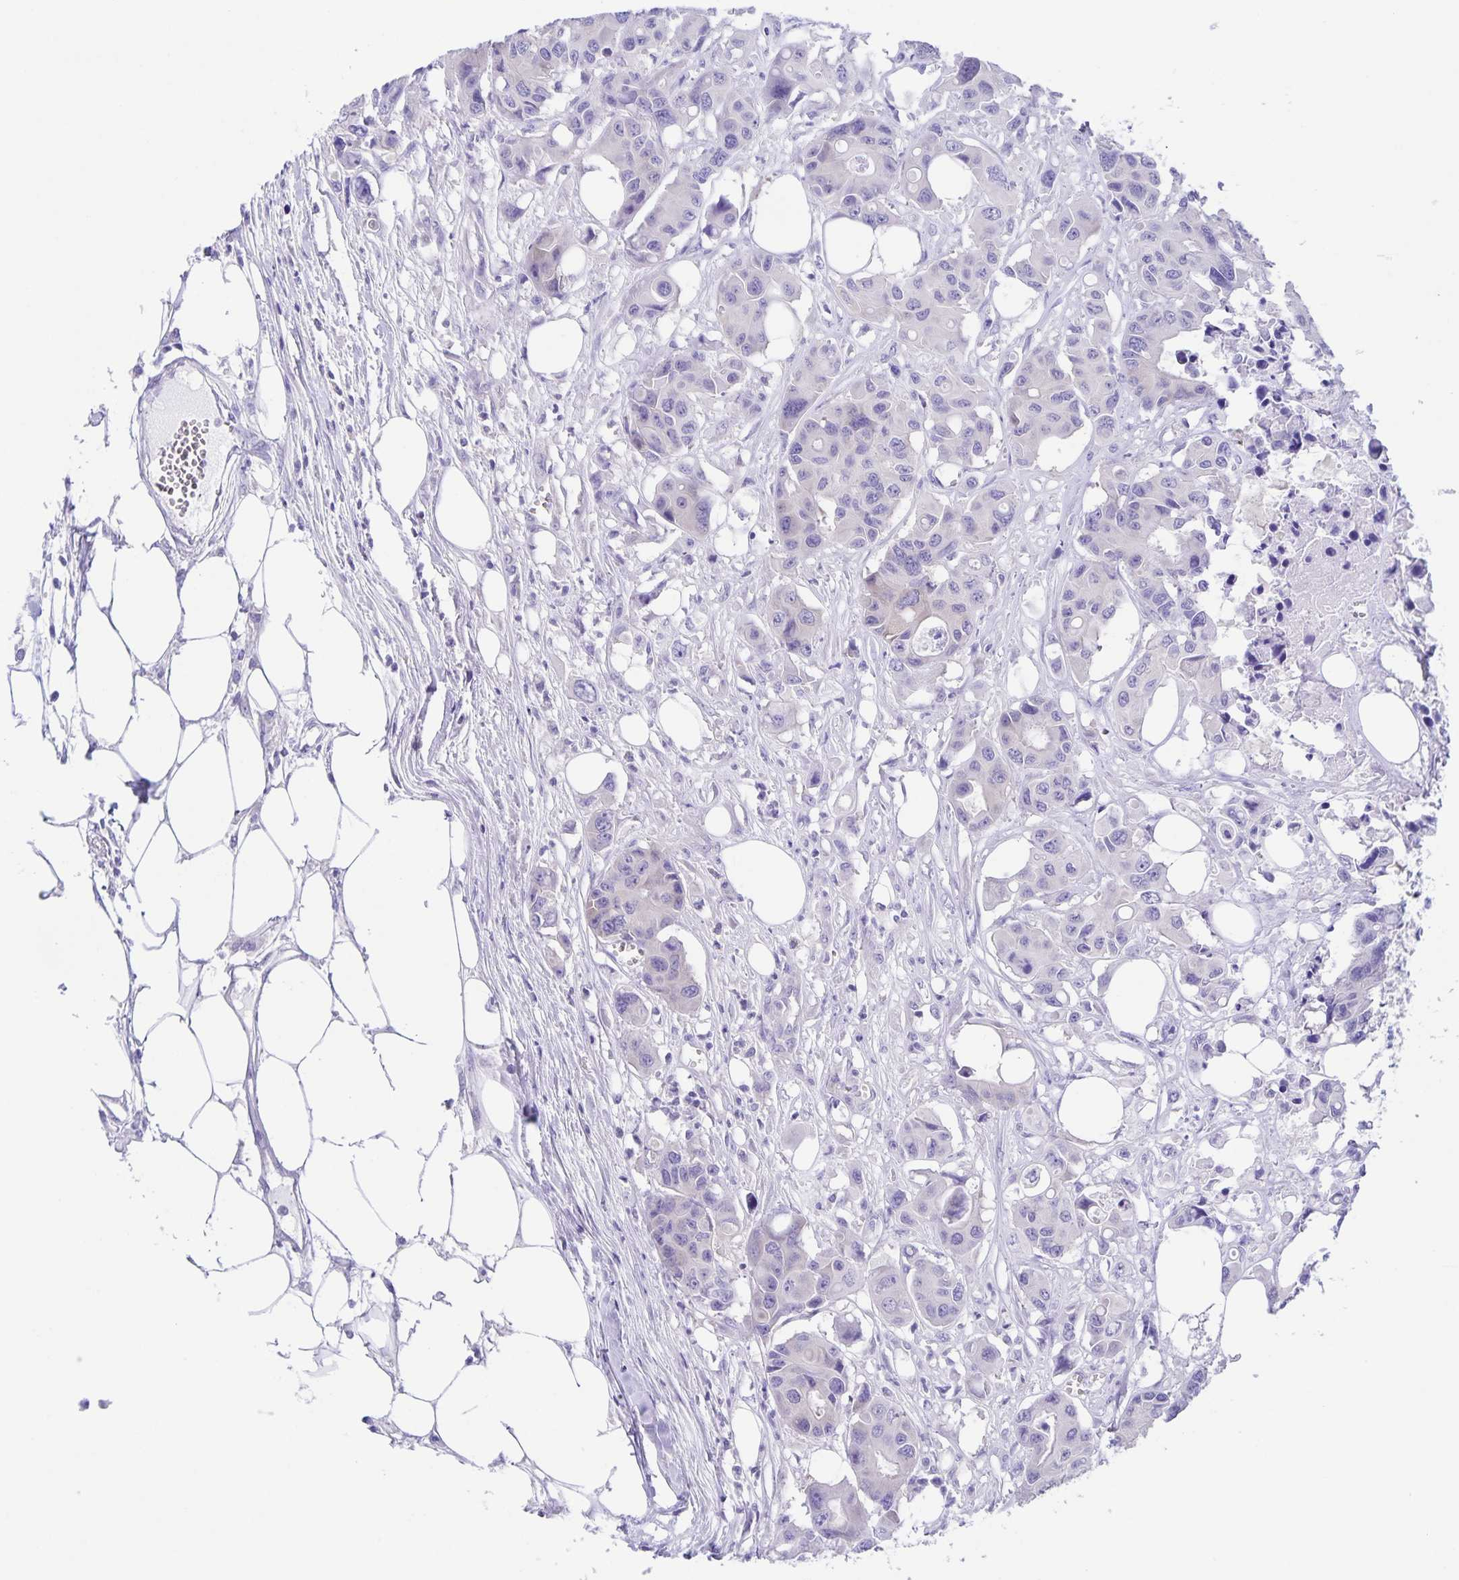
{"staining": {"intensity": "negative", "quantity": "none", "location": "none"}, "tissue": "colorectal cancer", "cell_type": "Tumor cells", "image_type": "cancer", "snomed": [{"axis": "morphology", "description": "Adenocarcinoma, NOS"}, {"axis": "topography", "description": "Colon"}], "caption": "DAB (3,3'-diaminobenzidine) immunohistochemical staining of human colorectal cancer demonstrates no significant expression in tumor cells.", "gene": "CAPSL", "patient": {"sex": "male", "age": 77}}